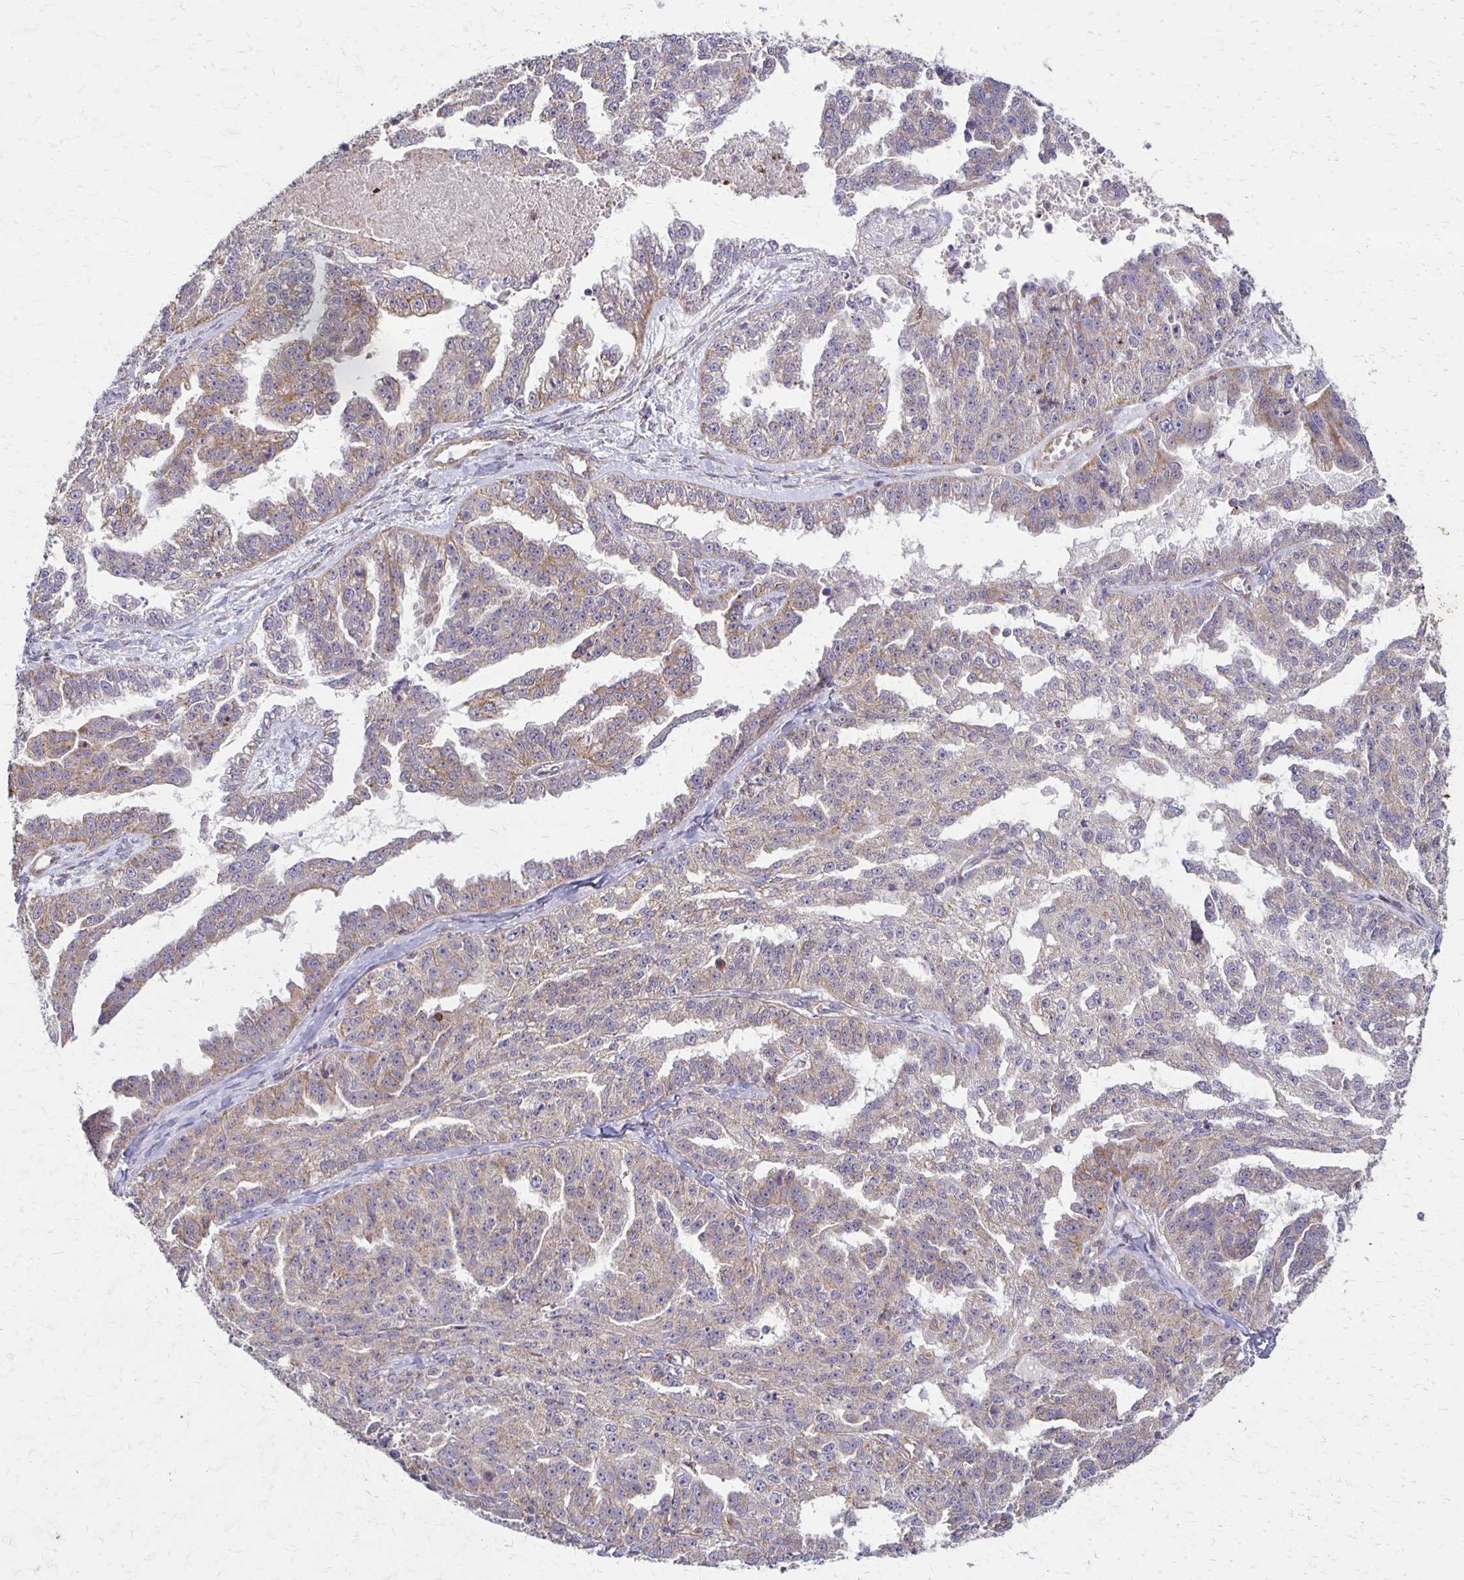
{"staining": {"intensity": "weak", "quantity": "25%-75%", "location": "cytoplasmic/membranous"}, "tissue": "ovarian cancer", "cell_type": "Tumor cells", "image_type": "cancer", "snomed": [{"axis": "morphology", "description": "Cystadenocarcinoma, serous, NOS"}, {"axis": "topography", "description": "Ovary"}], "caption": "Protein expression analysis of human ovarian cancer reveals weak cytoplasmic/membranous positivity in approximately 25%-75% of tumor cells. (DAB IHC, brown staining for protein, blue staining for nuclei).", "gene": "EIF4EBP2", "patient": {"sex": "female", "age": 58}}